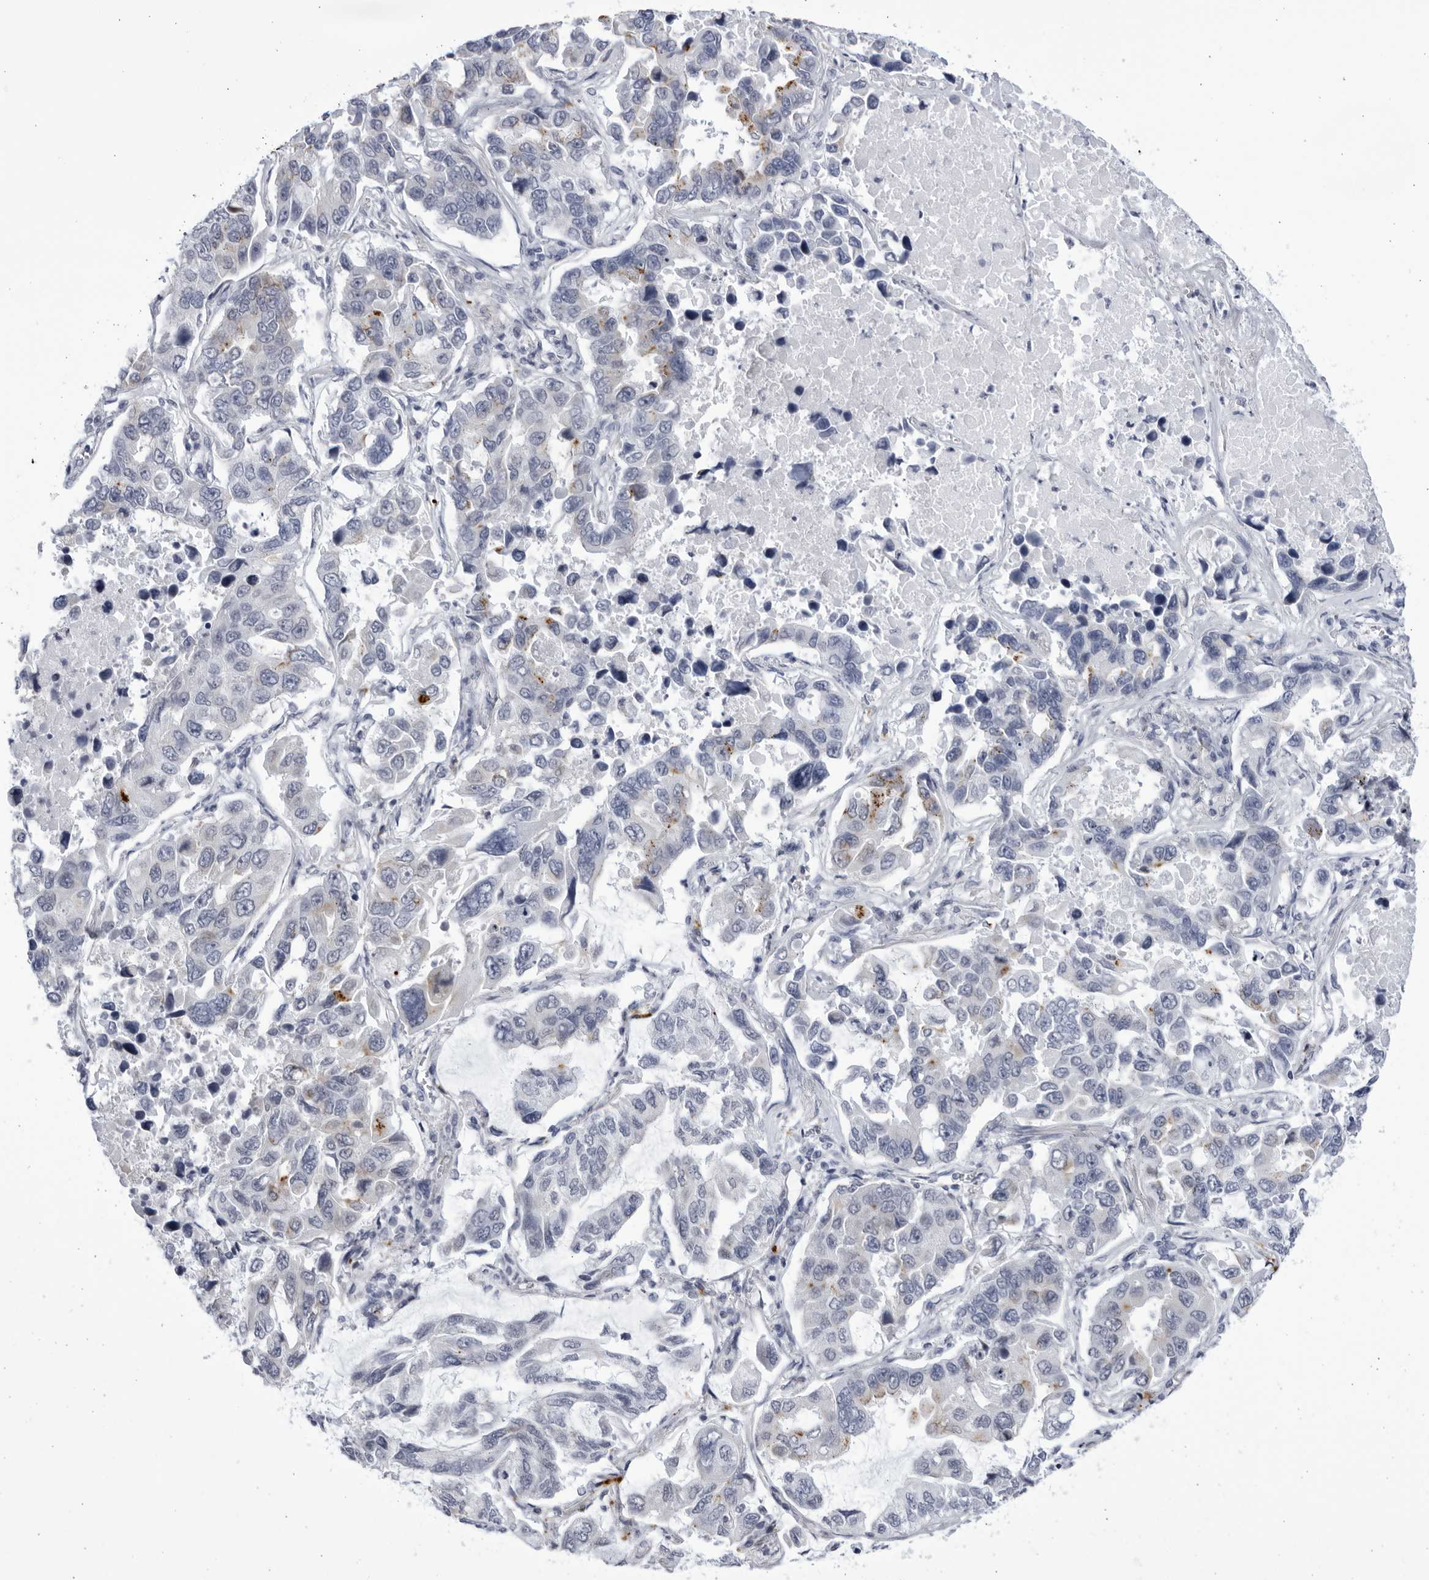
{"staining": {"intensity": "negative", "quantity": "none", "location": "none"}, "tissue": "lung cancer", "cell_type": "Tumor cells", "image_type": "cancer", "snomed": [{"axis": "morphology", "description": "Adenocarcinoma, NOS"}, {"axis": "topography", "description": "Lung"}], "caption": "This is a image of IHC staining of lung cancer, which shows no expression in tumor cells. (DAB (3,3'-diaminobenzidine) IHC visualized using brightfield microscopy, high magnification).", "gene": "CCDC181", "patient": {"sex": "male", "age": 64}}